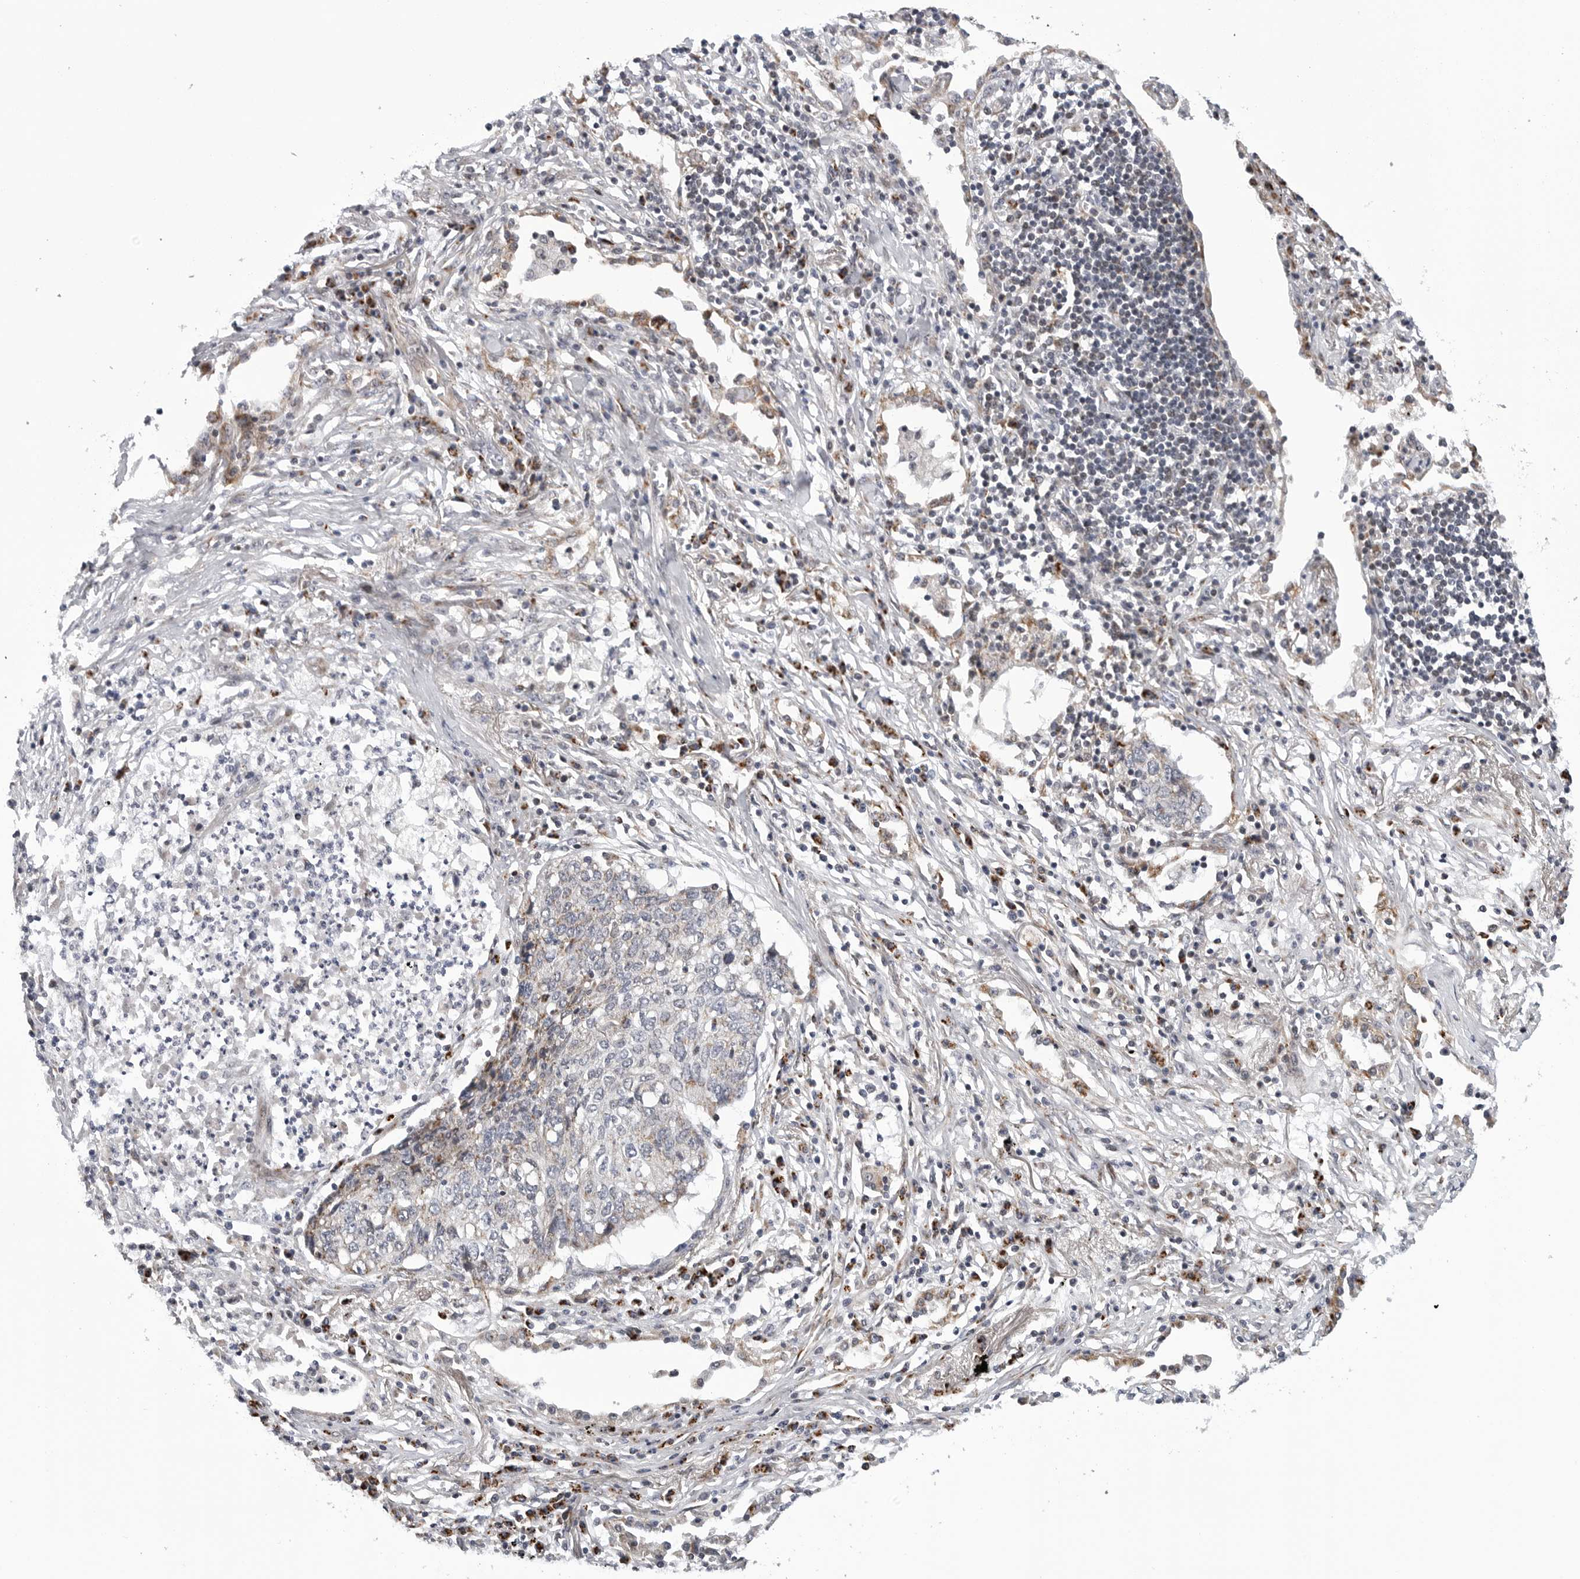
{"staining": {"intensity": "negative", "quantity": "none", "location": "none"}, "tissue": "lung cancer", "cell_type": "Tumor cells", "image_type": "cancer", "snomed": [{"axis": "morphology", "description": "Squamous cell carcinoma, NOS"}, {"axis": "topography", "description": "Lung"}], "caption": "Immunohistochemistry photomicrograph of neoplastic tissue: human lung cancer stained with DAB exhibits no significant protein expression in tumor cells.", "gene": "CDK20", "patient": {"sex": "female", "age": 63}}